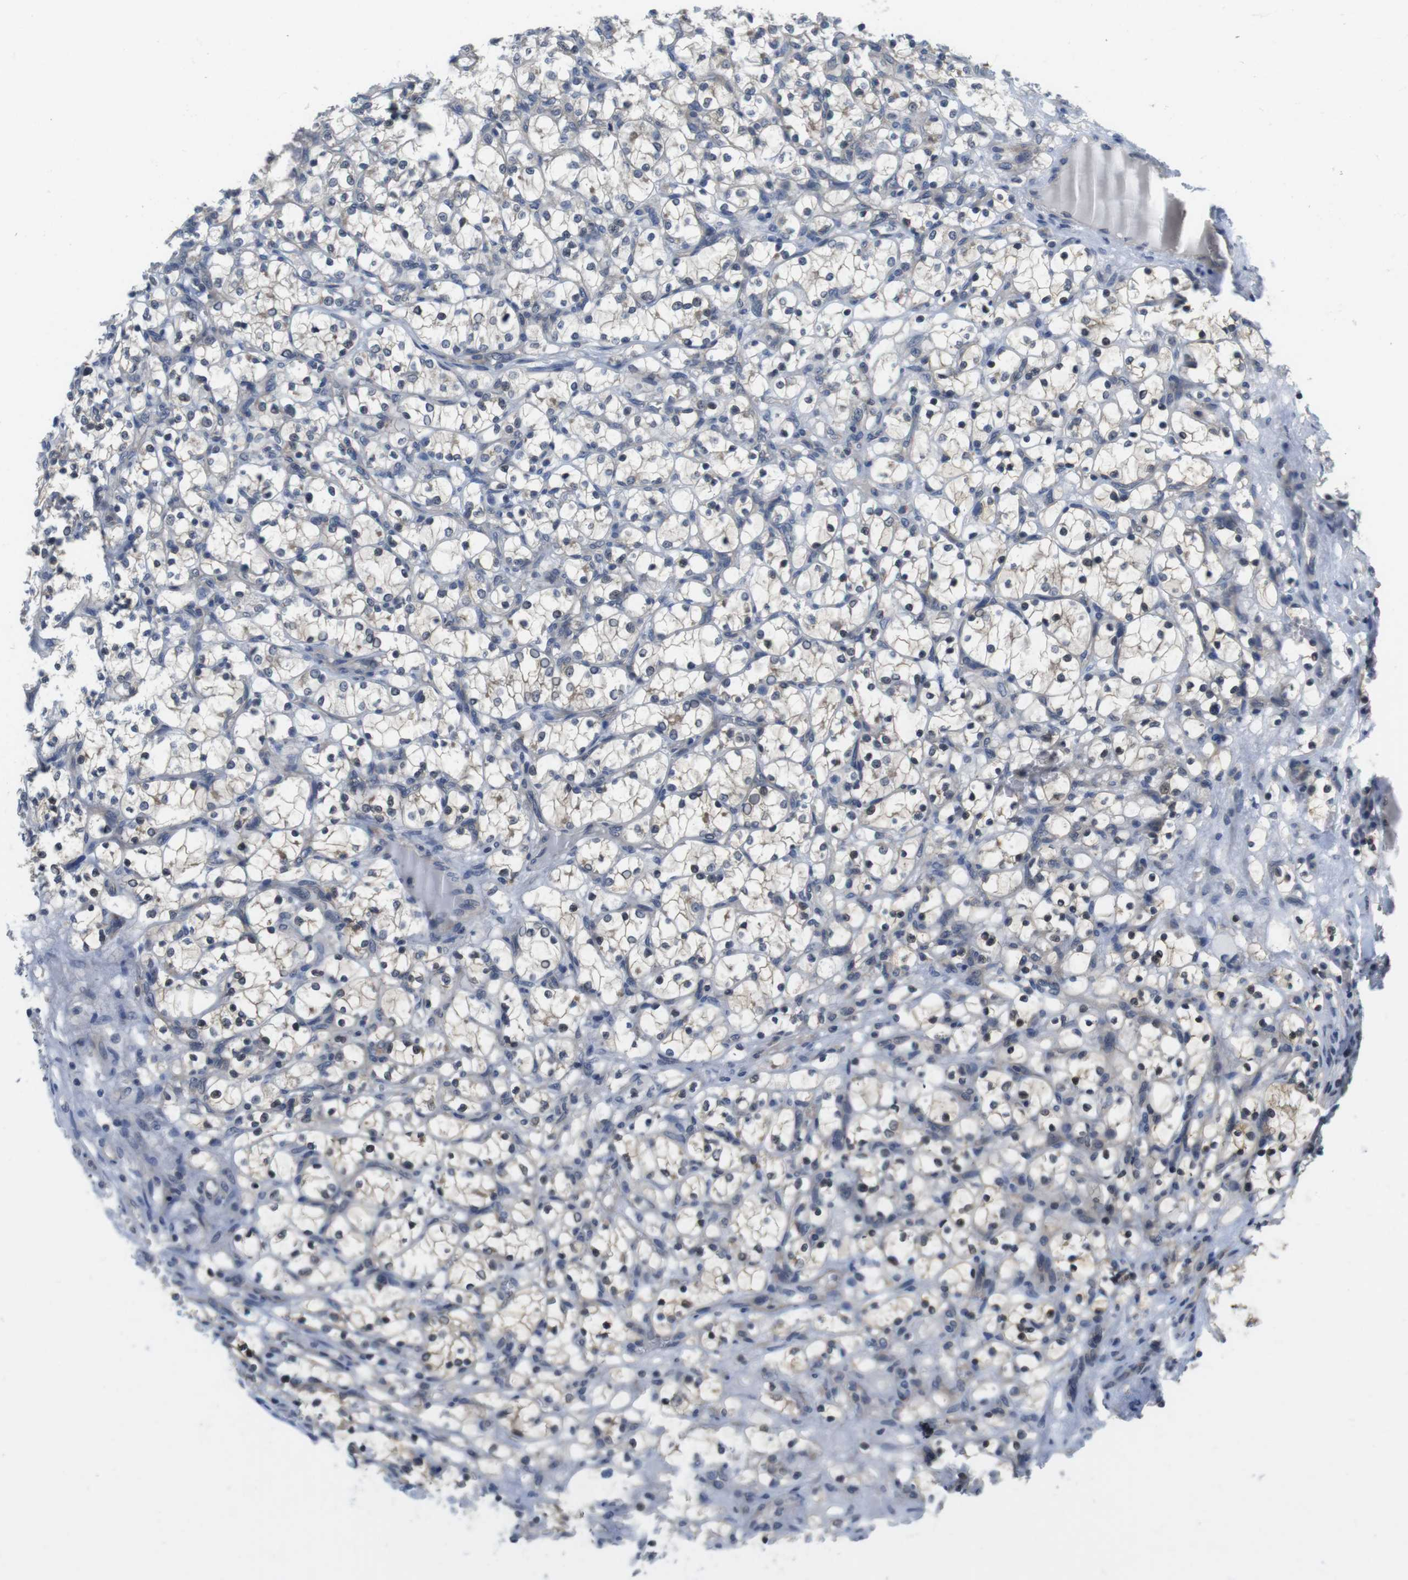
{"staining": {"intensity": "weak", "quantity": "25%-75%", "location": "cytoplasmic/membranous"}, "tissue": "renal cancer", "cell_type": "Tumor cells", "image_type": "cancer", "snomed": [{"axis": "morphology", "description": "Adenocarcinoma, NOS"}, {"axis": "topography", "description": "Kidney"}], "caption": "Protein expression by IHC exhibits weak cytoplasmic/membranous positivity in approximately 25%-75% of tumor cells in renal cancer.", "gene": "FADD", "patient": {"sex": "female", "age": 69}}